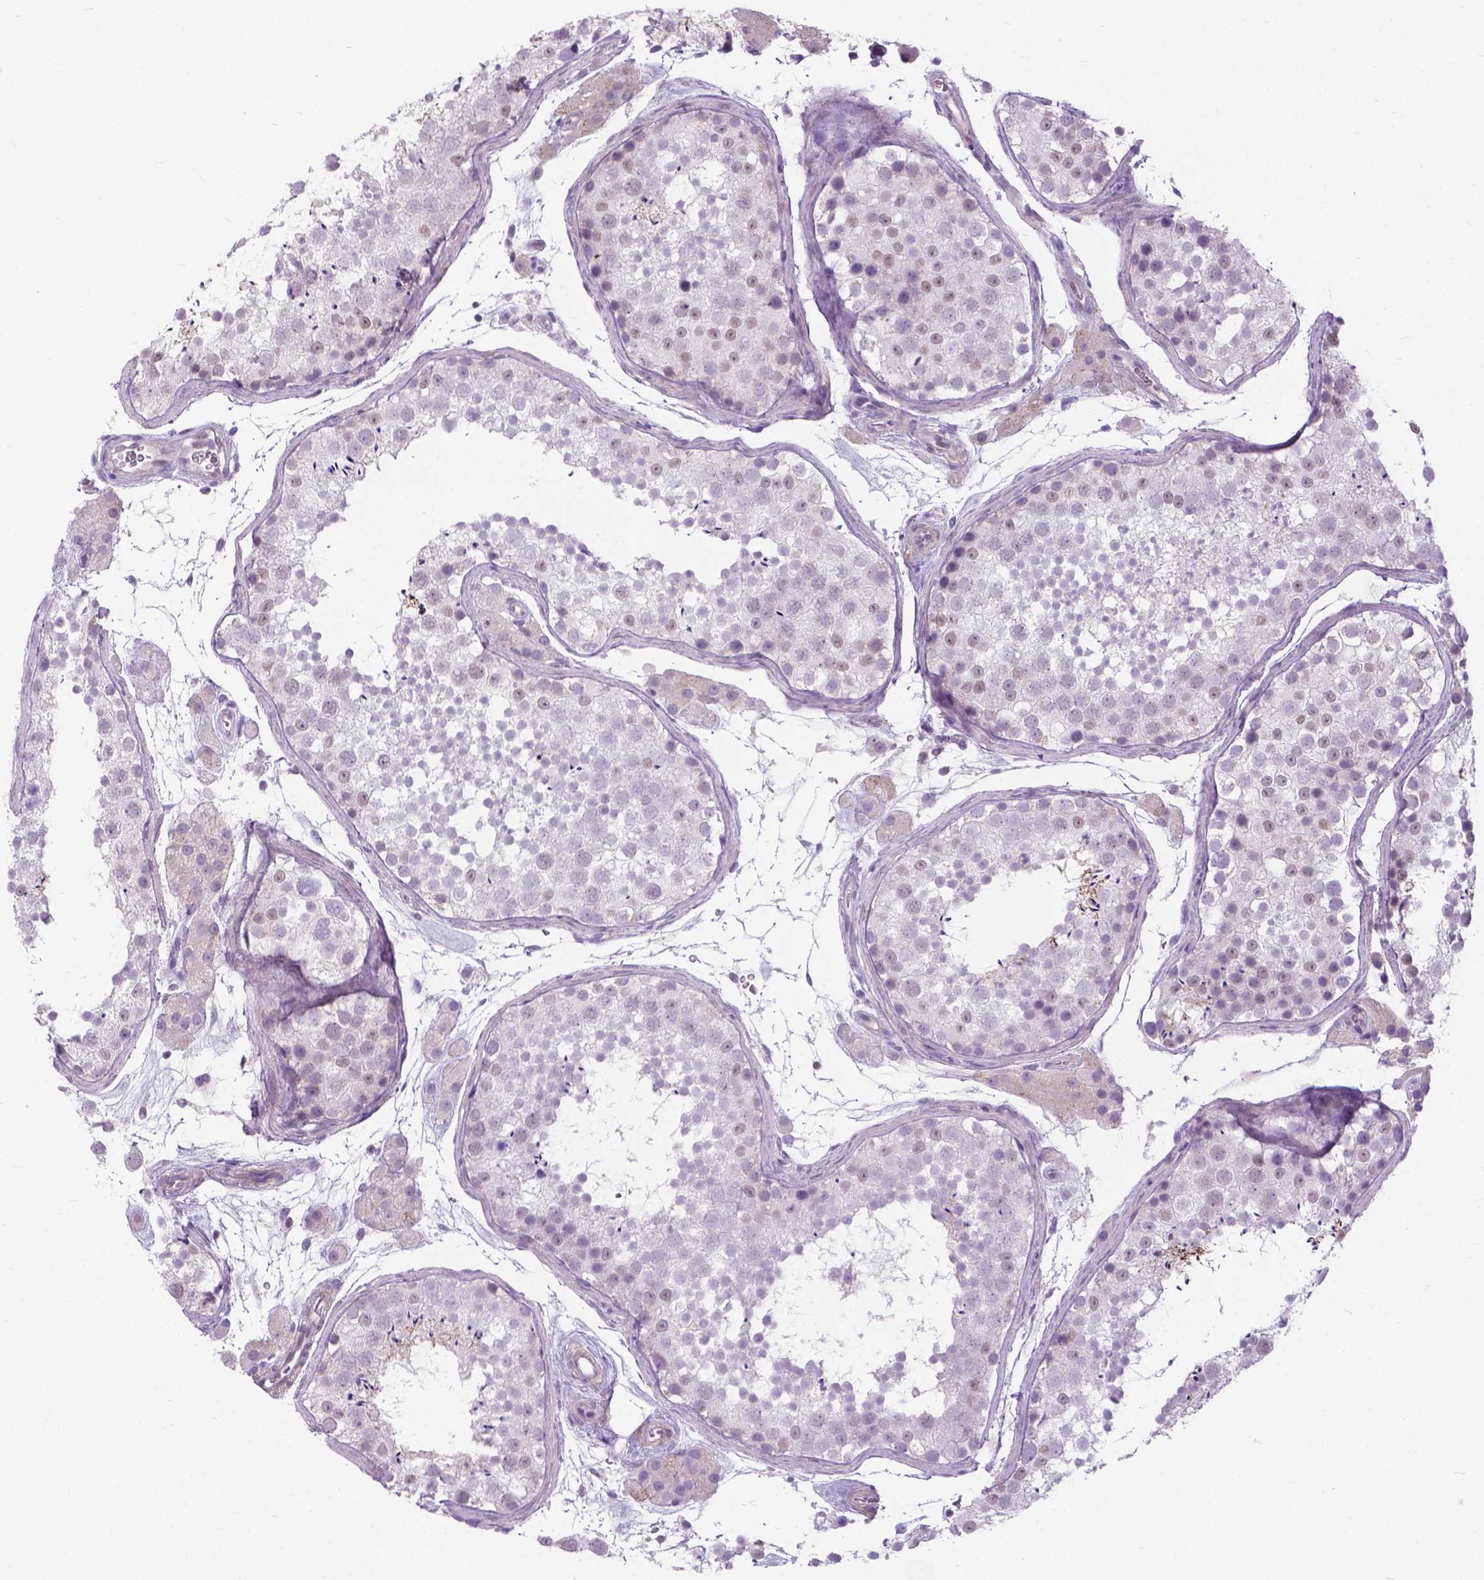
{"staining": {"intensity": "negative", "quantity": "none", "location": "none"}, "tissue": "testis", "cell_type": "Cells in seminiferous ducts", "image_type": "normal", "snomed": [{"axis": "morphology", "description": "Normal tissue, NOS"}, {"axis": "topography", "description": "Testis"}], "caption": "Human testis stained for a protein using immunohistochemistry (IHC) shows no staining in cells in seminiferous ducts.", "gene": "APCDD1L", "patient": {"sex": "male", "age": 41}}